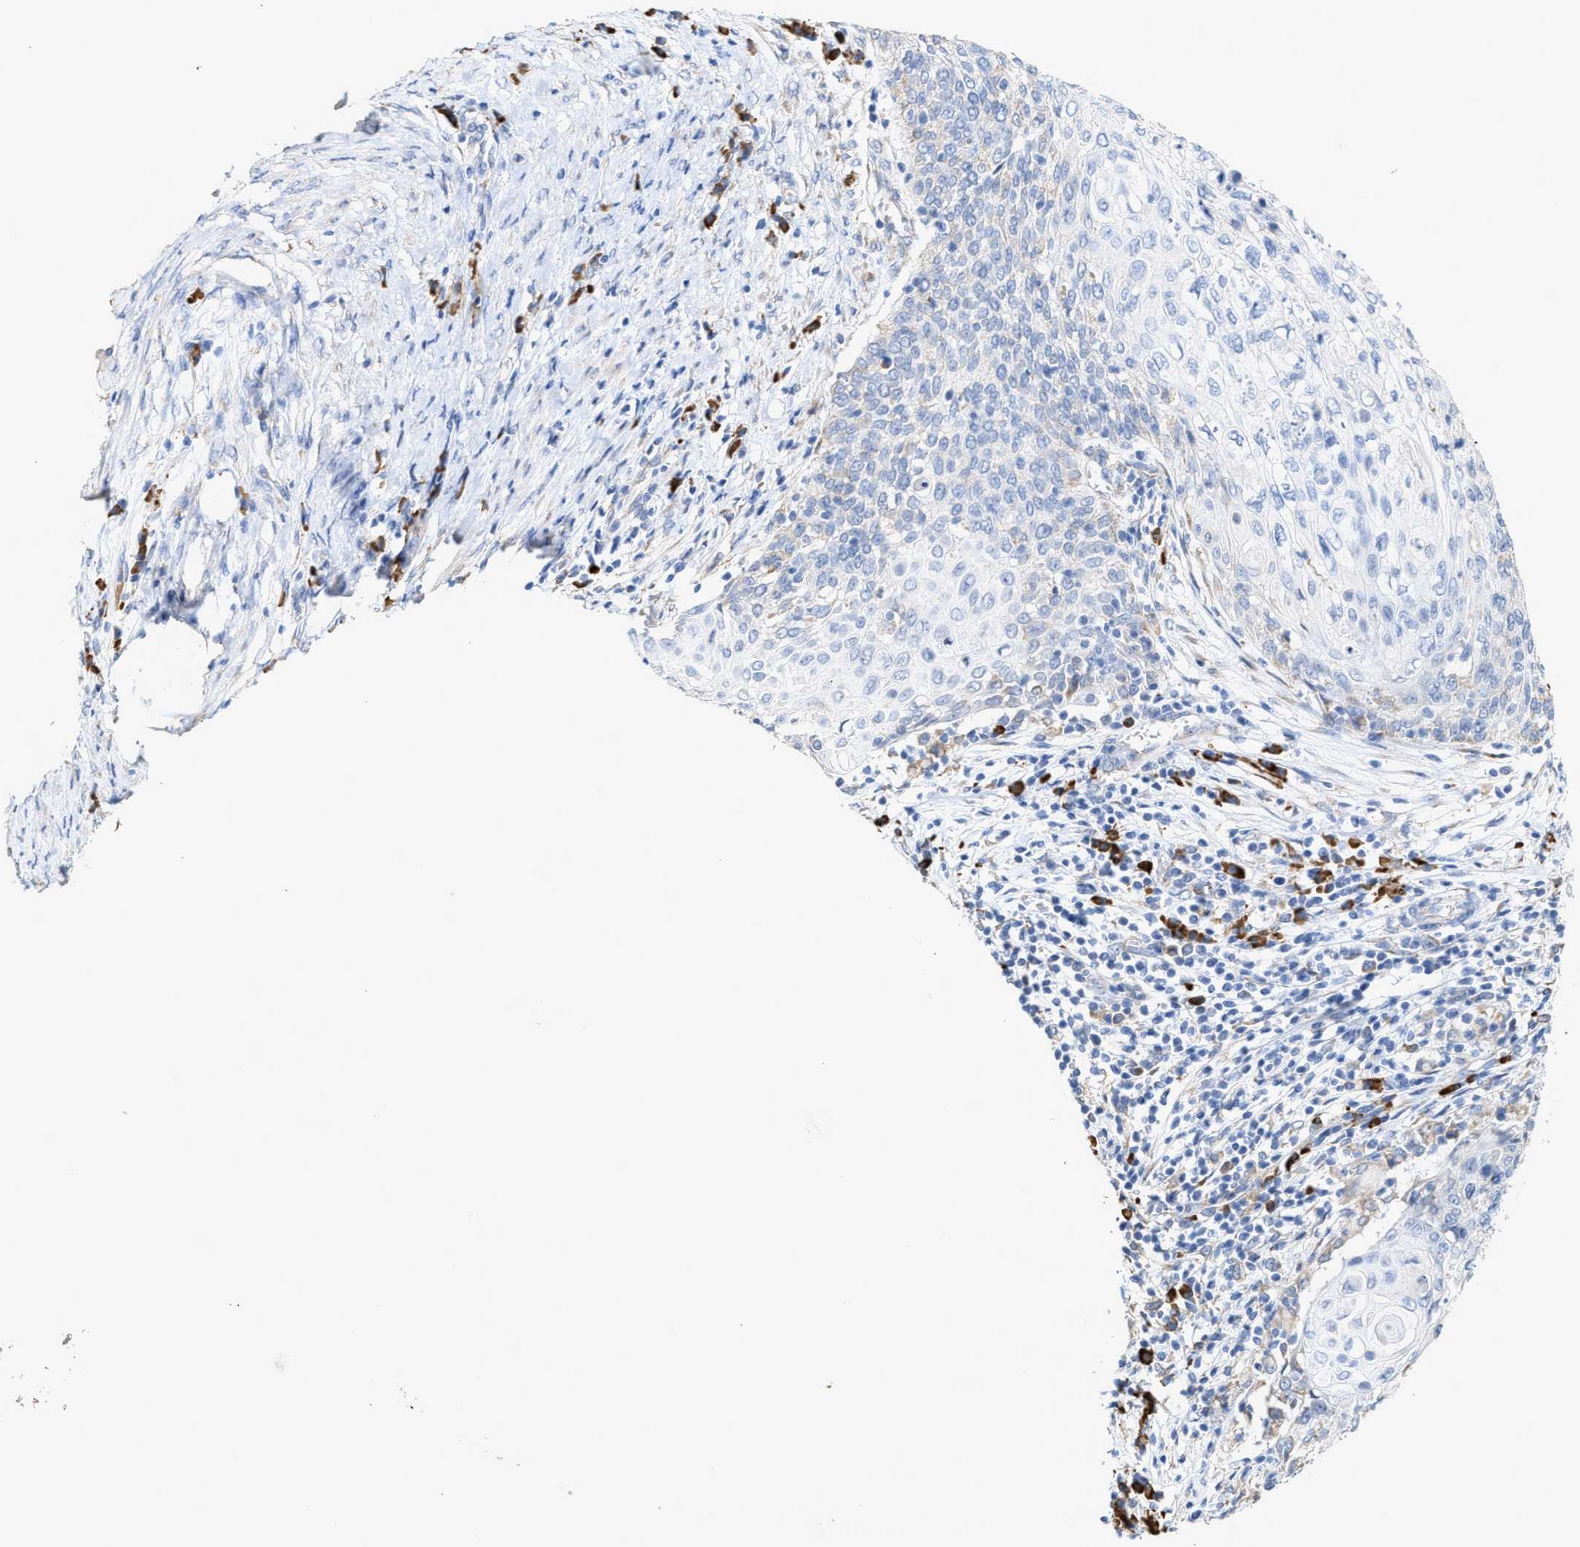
{"staining": {"intensity": "negative", "quantity": "none", "location": "none"}, "tissue": "cervical cancer", "cell_type": "Tumor cells", "image_type": "cancer", "snomed": [{"axis": "morphology", "description": "Squamous cell carcinoma, NOS"}, {"axis": "topography", "description": "Cervix"}], "caption": "This photomicrograph is of cervical squamous cell carcinoma stained with IHC to label a protein in brown with the nuclei are counter-stained blue. There is no positivity in tumor cells.", "gene": "RYR2", "patient": {"sex": "female", "age": 39}}